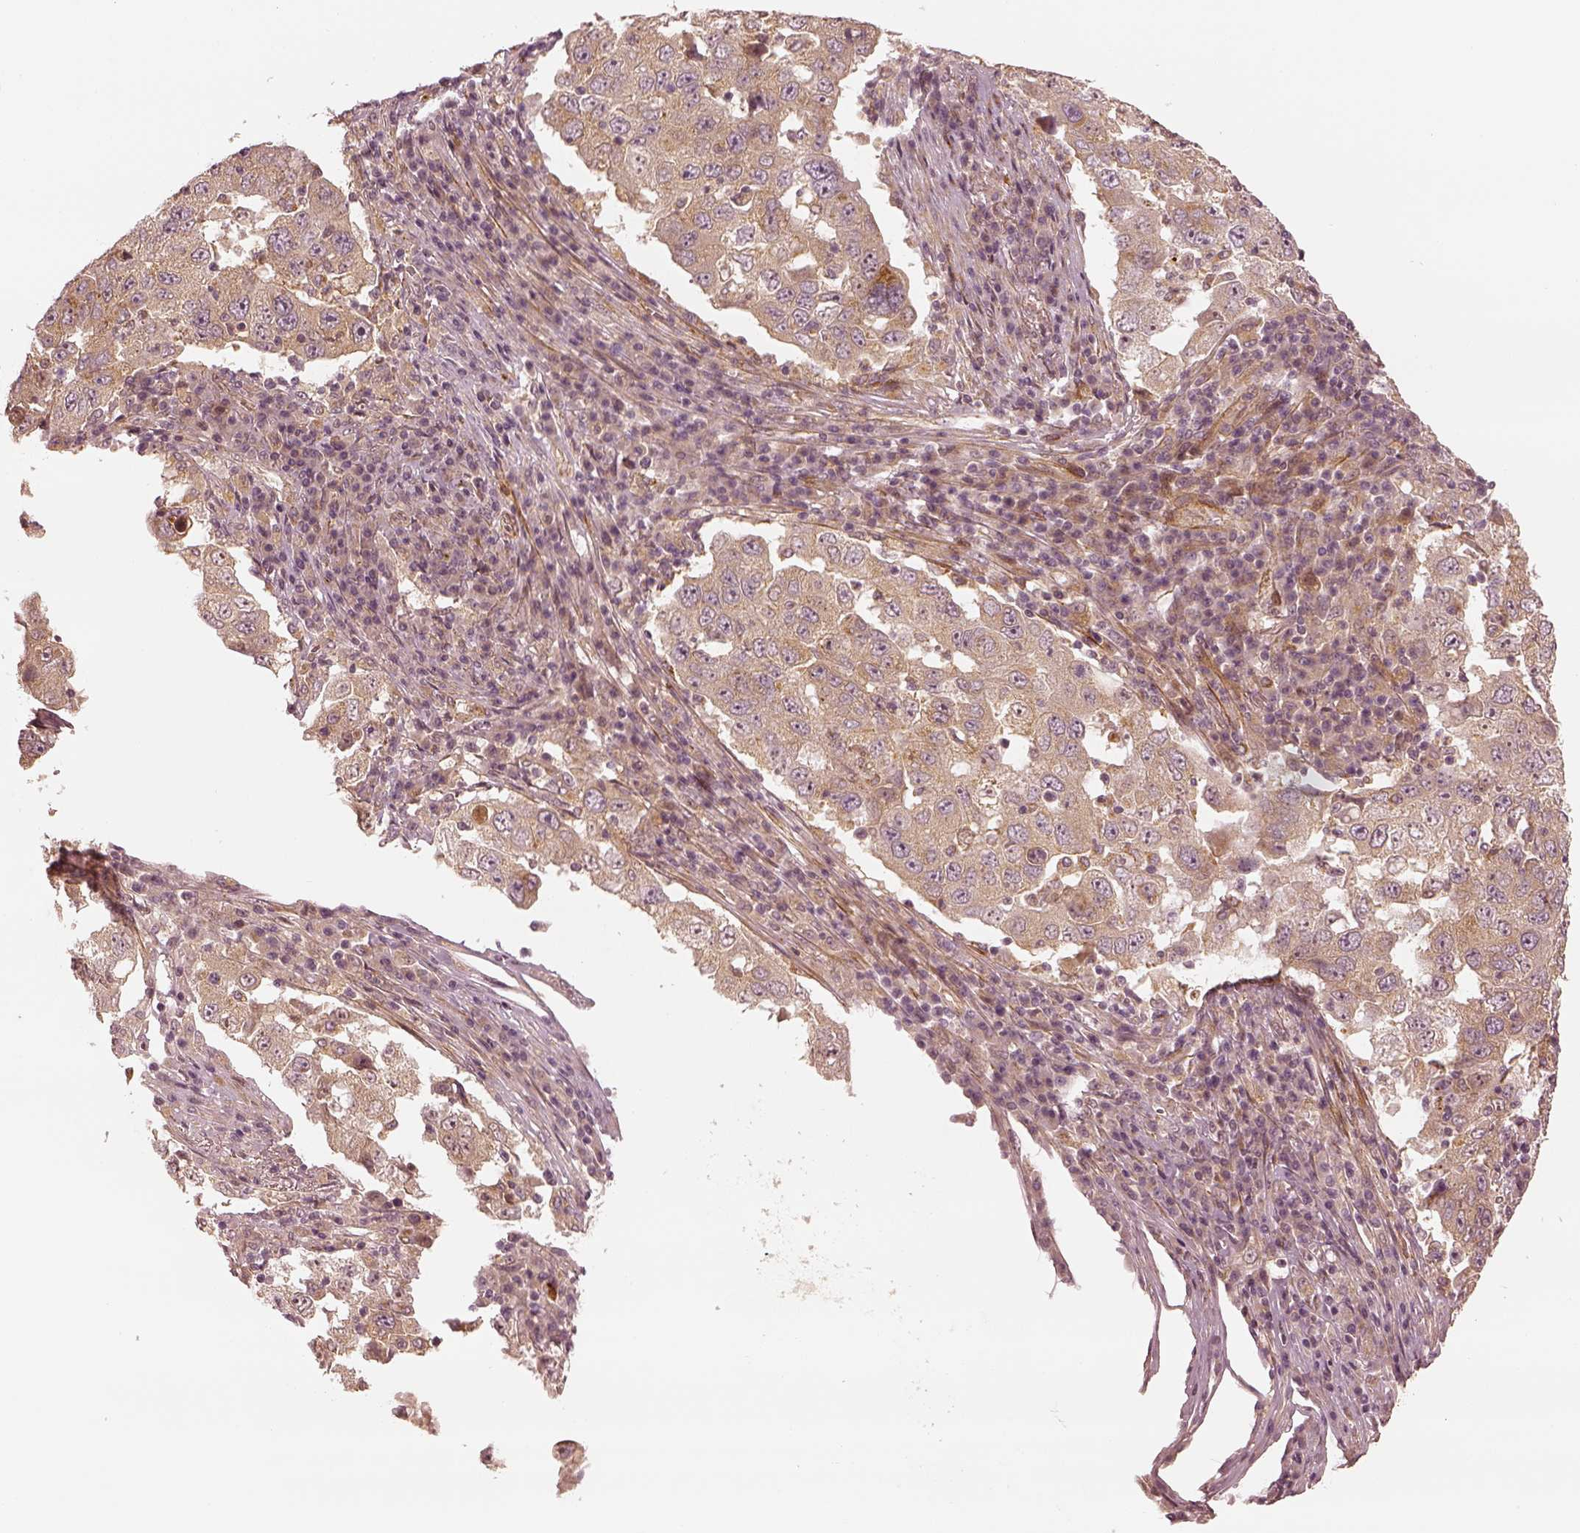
{"staining": {"intensity": "moderate", "quantity": ">75%", "location": "cytoplasmic/membranous"}, "tissue": "lung cancer", "cell_type": "Tumor cells", "image_type": "cancer", "snomed": [{"axis": "morphology", "description": "Adenocarcinoma, NOS"}, {"axis": "topography", "description": "Lung"}], "caption": "The immunohistochemical stain labels moderate cytoplasmic/membranous staining in tumor cells of lung cancer (adenocarcinoma) tissue.", "gene": "SLC12A9", "patient": {"sex": "male", "age": 73}}